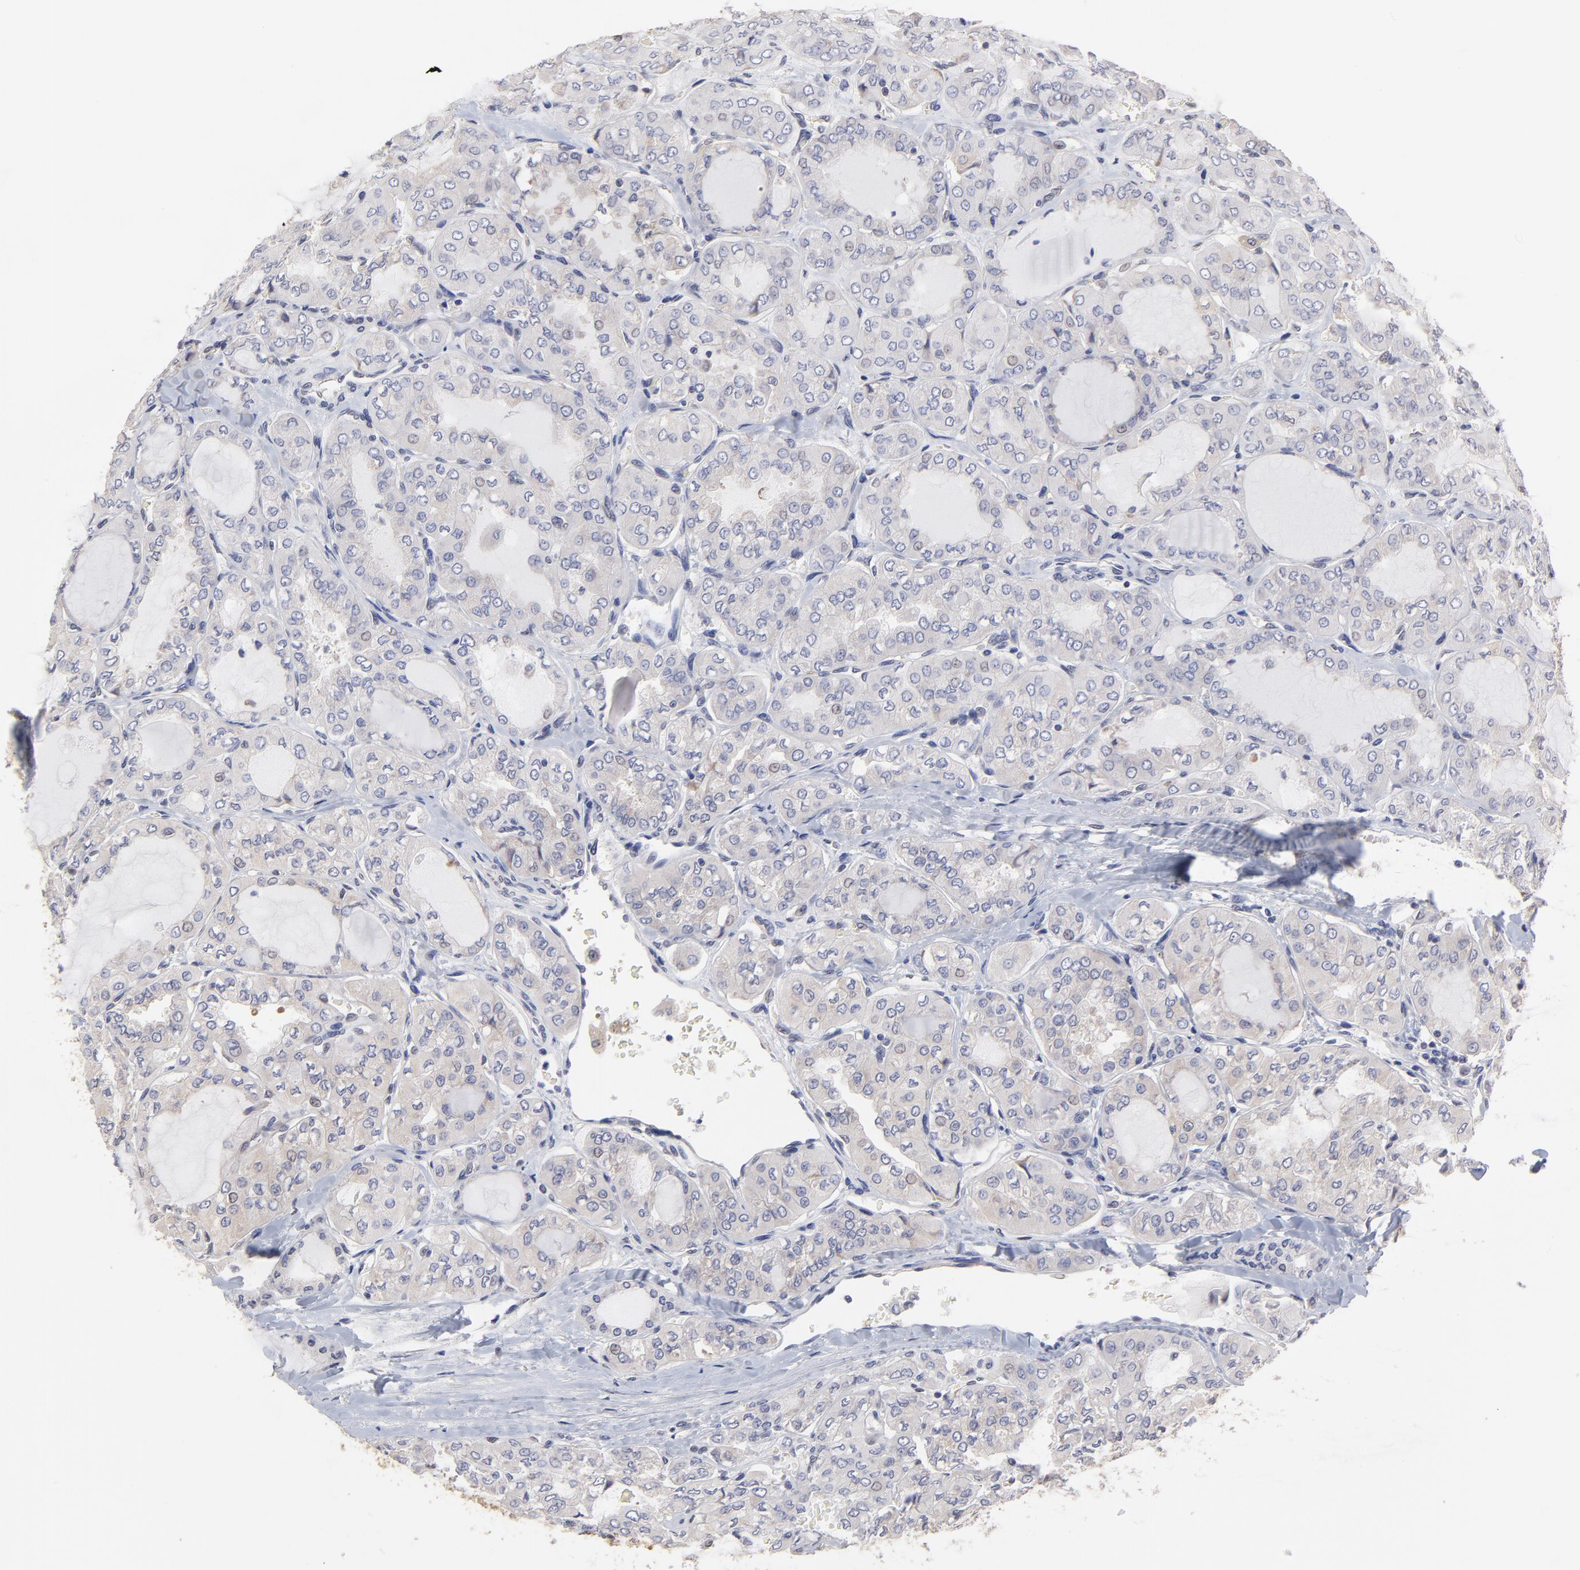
{"staining": {"intensity": "weak", "quantity": "25%-75%", "location": "cytoplasmic/membranous"}, "tissue": "thyroid cancer", "cell_type": "Tumor cells", "image_type": "cancer", "snomed": [{"axis": "morphology", "description": "Papillary adenocarcinoma, NOS"}, {"axis": "topography", "description": "Thyroid gland"}], "caption": "Weak cytoplasmic/membranous expression is identified in about 25%-75% of tumor cells in thyroid cancer (papillary adenocarcinoma).", "gene": "CCT2", "patient": {"sex": "male", "age": 20}}